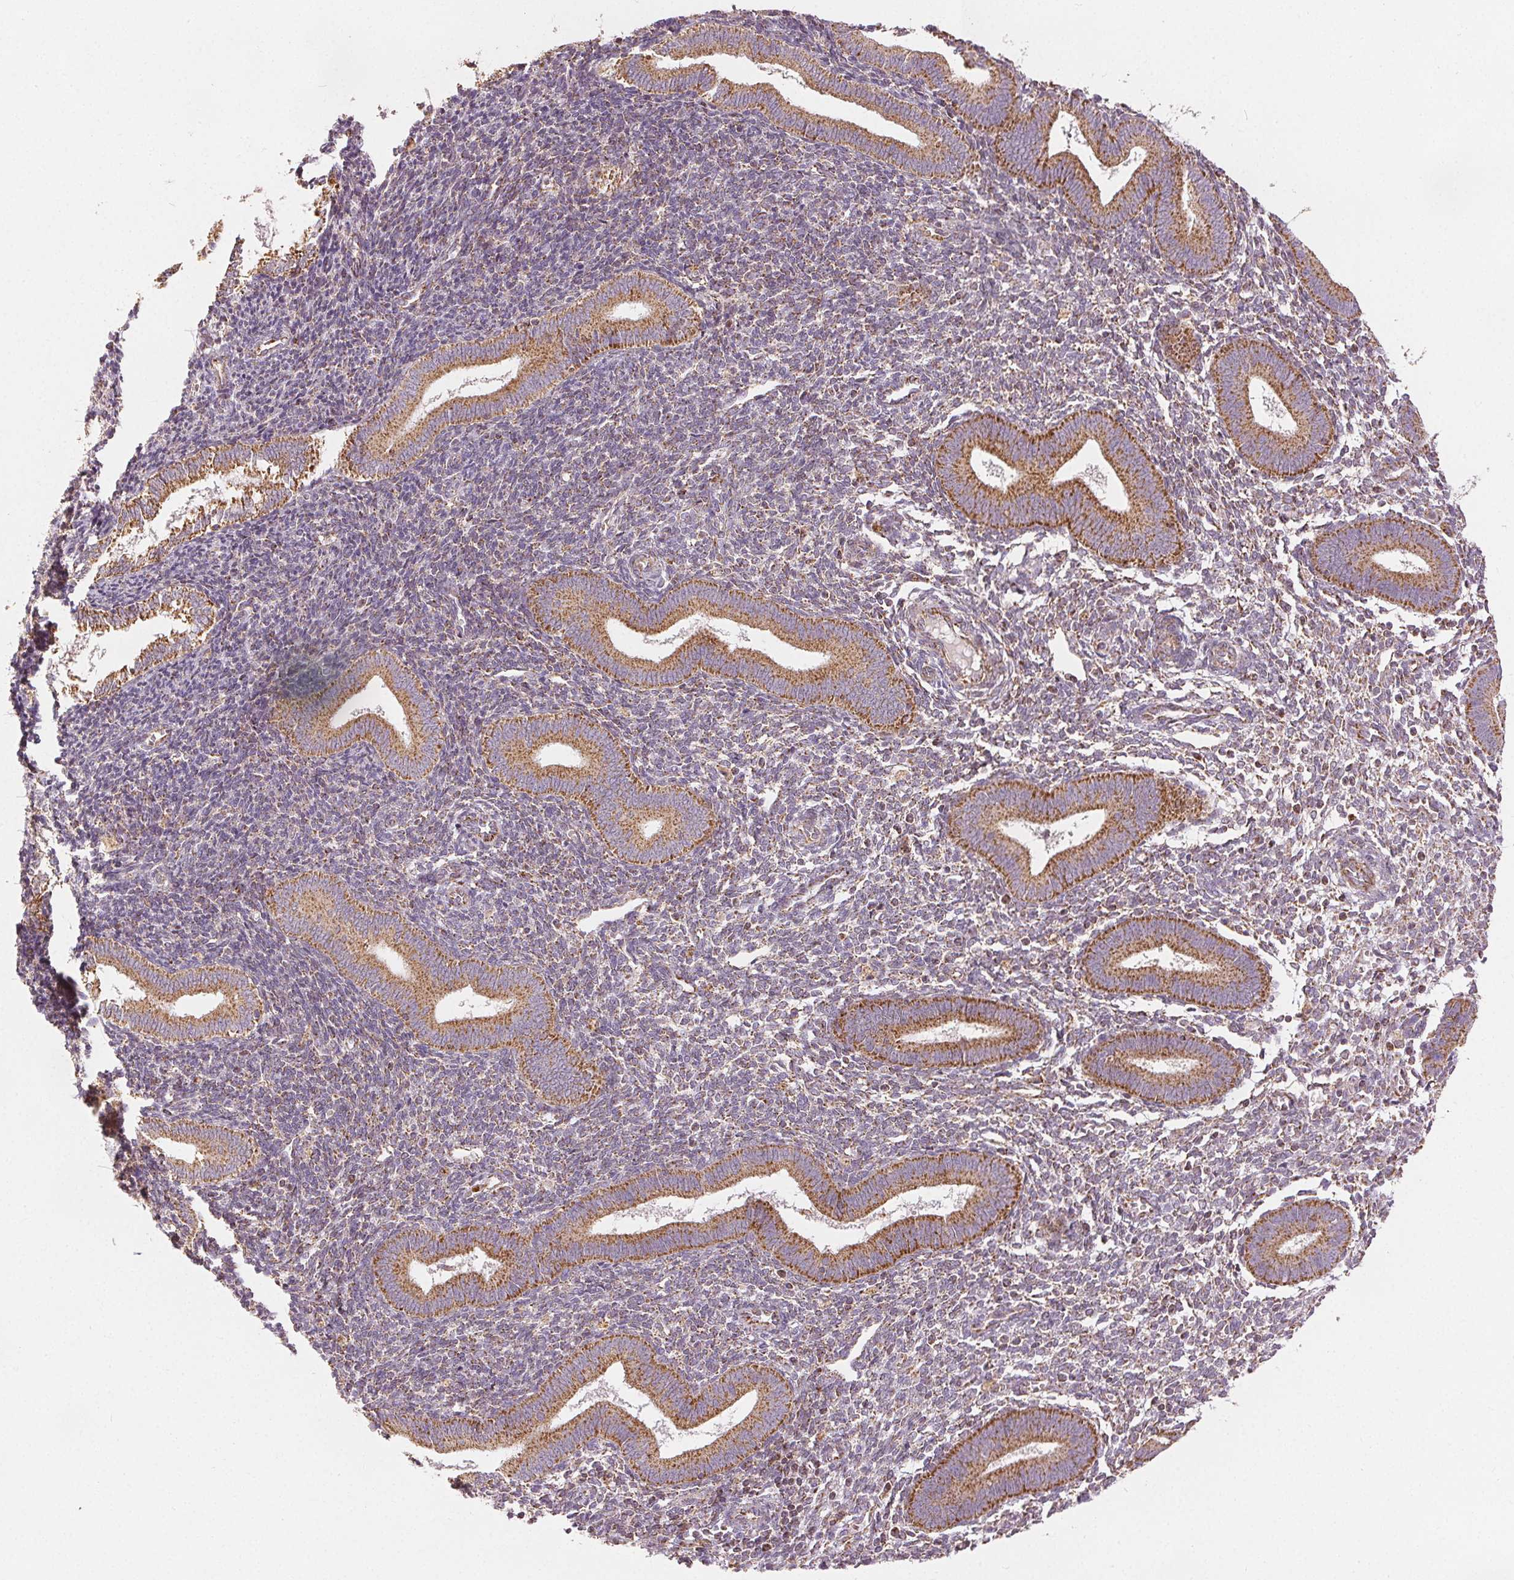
{"staining": {"intensity": "weak", "quantity": "<25%", "location": "cytoplasmic/membranous"}, "tissue": "endometrium", "cell_type": "Cells in endometrial stroma", "image_type": "normal", "snomed": [{"axis": "morphology", "description": "Normal tissue, NOS"}, {"axis": "topography", "description": "Endometrium"}], "caption": "Immunohistochemical staining of unremarkable human endometrium reveals no significant positivity in cells in endometrial stroma. (DAB immunohistochemistry (IHC) visualized using brightfield microscopy, high magnification).", "gene": "SDHB", "patient": {"sex": "female", "age": 25}}